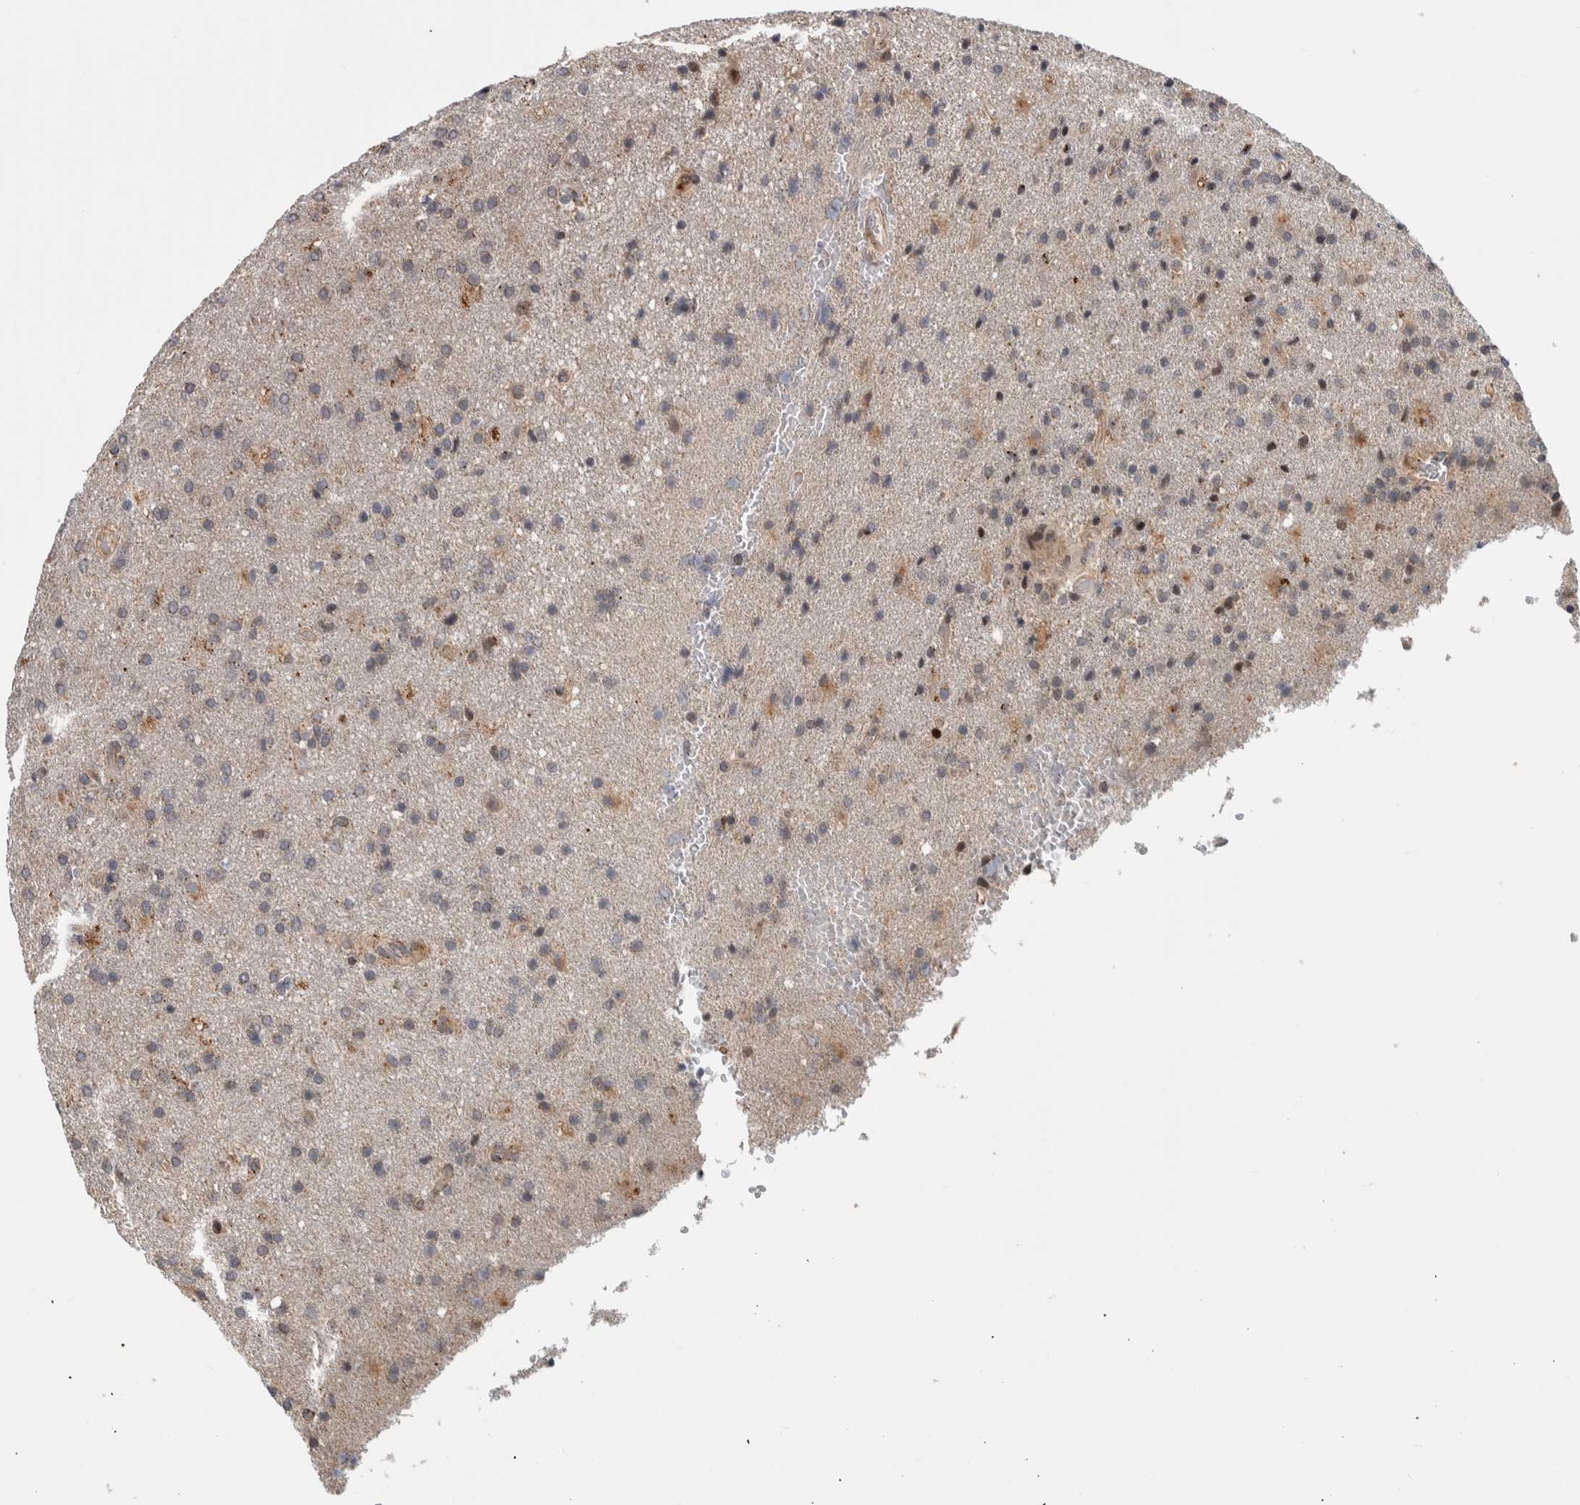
{"staining": {"intensity": "weak", "quantity": "25%-75%", "location": "cytoplasmic/membranous"}, "tissue": "glioma", "cell_type": "Tumor cells", "image_type": "cancer", "snomed": [{"axis": "morphology", "description": "Glioma, malignant, High grade"}, {"axis": "topography", "description": "Brain"}], "caption": "Protein expression analysis of human glioma reveals weak cytoplasmic/membranous staining in approximately 25%-75% of tumor cells.", "gene": "MSL1", "patient": {"sex": "male", "age": 72}}